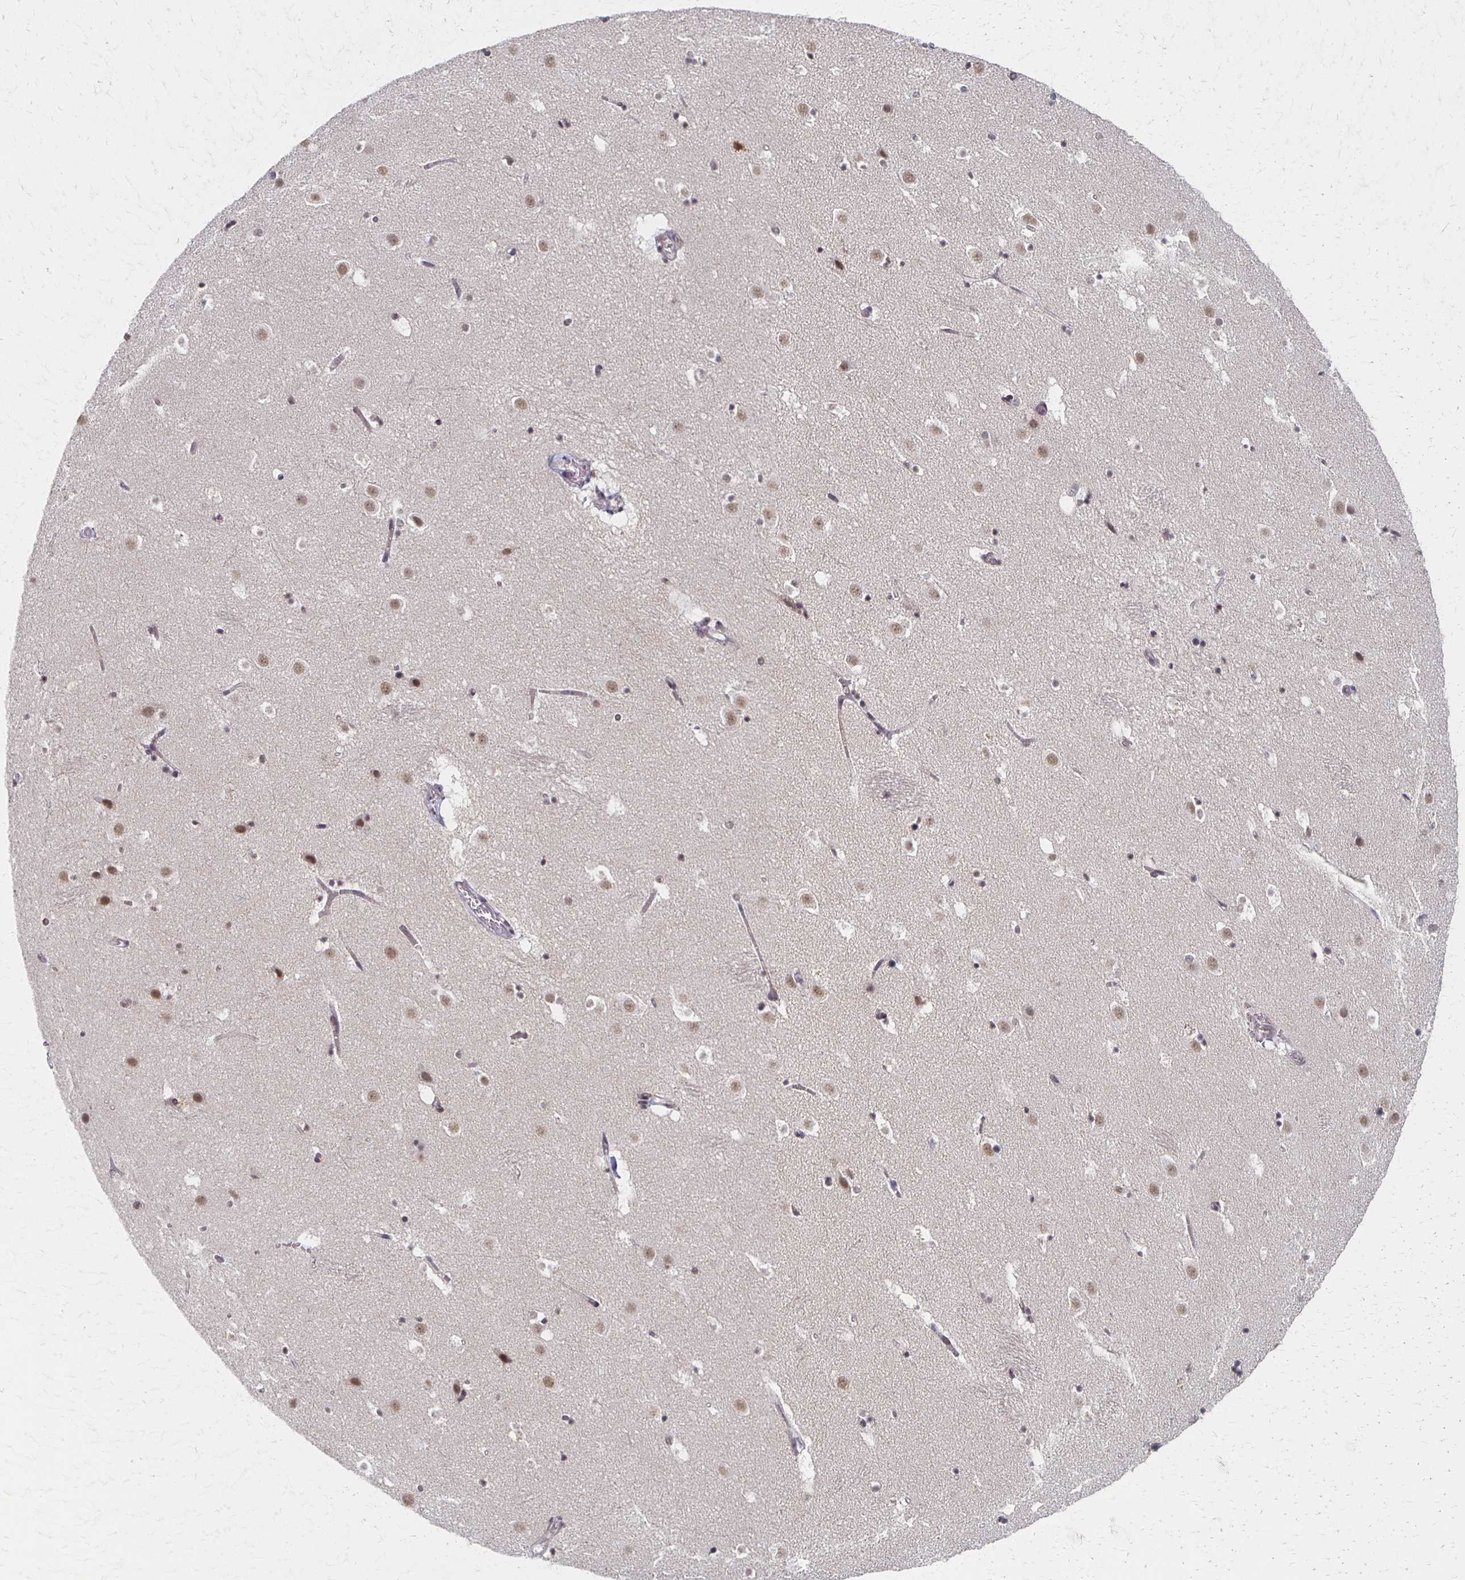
{"staining": {"intensity": "moderate", "quantity": "<25%", "location": "nuclear"}, "tissue": "caudate", "cell_type": "Glial cells", "image_type": "normal", "snomed": [{"axis": "morphology", "description": "Normal tissue, NOS"}, {"axis": "topography", "description": "Lateral ventricle wall"}], "caption": "Immunohistochemical staining of normal human caudate demonstrates <25% levels of moderate nuclear protein staining in about <25% of glial cells. The staining was performed using DAB, with brown indicating positive protein expression. Nuclei are stained blue with hematoxylin.", "gene": "DAB1", "patient": {"sex": "male", "age": 37}}